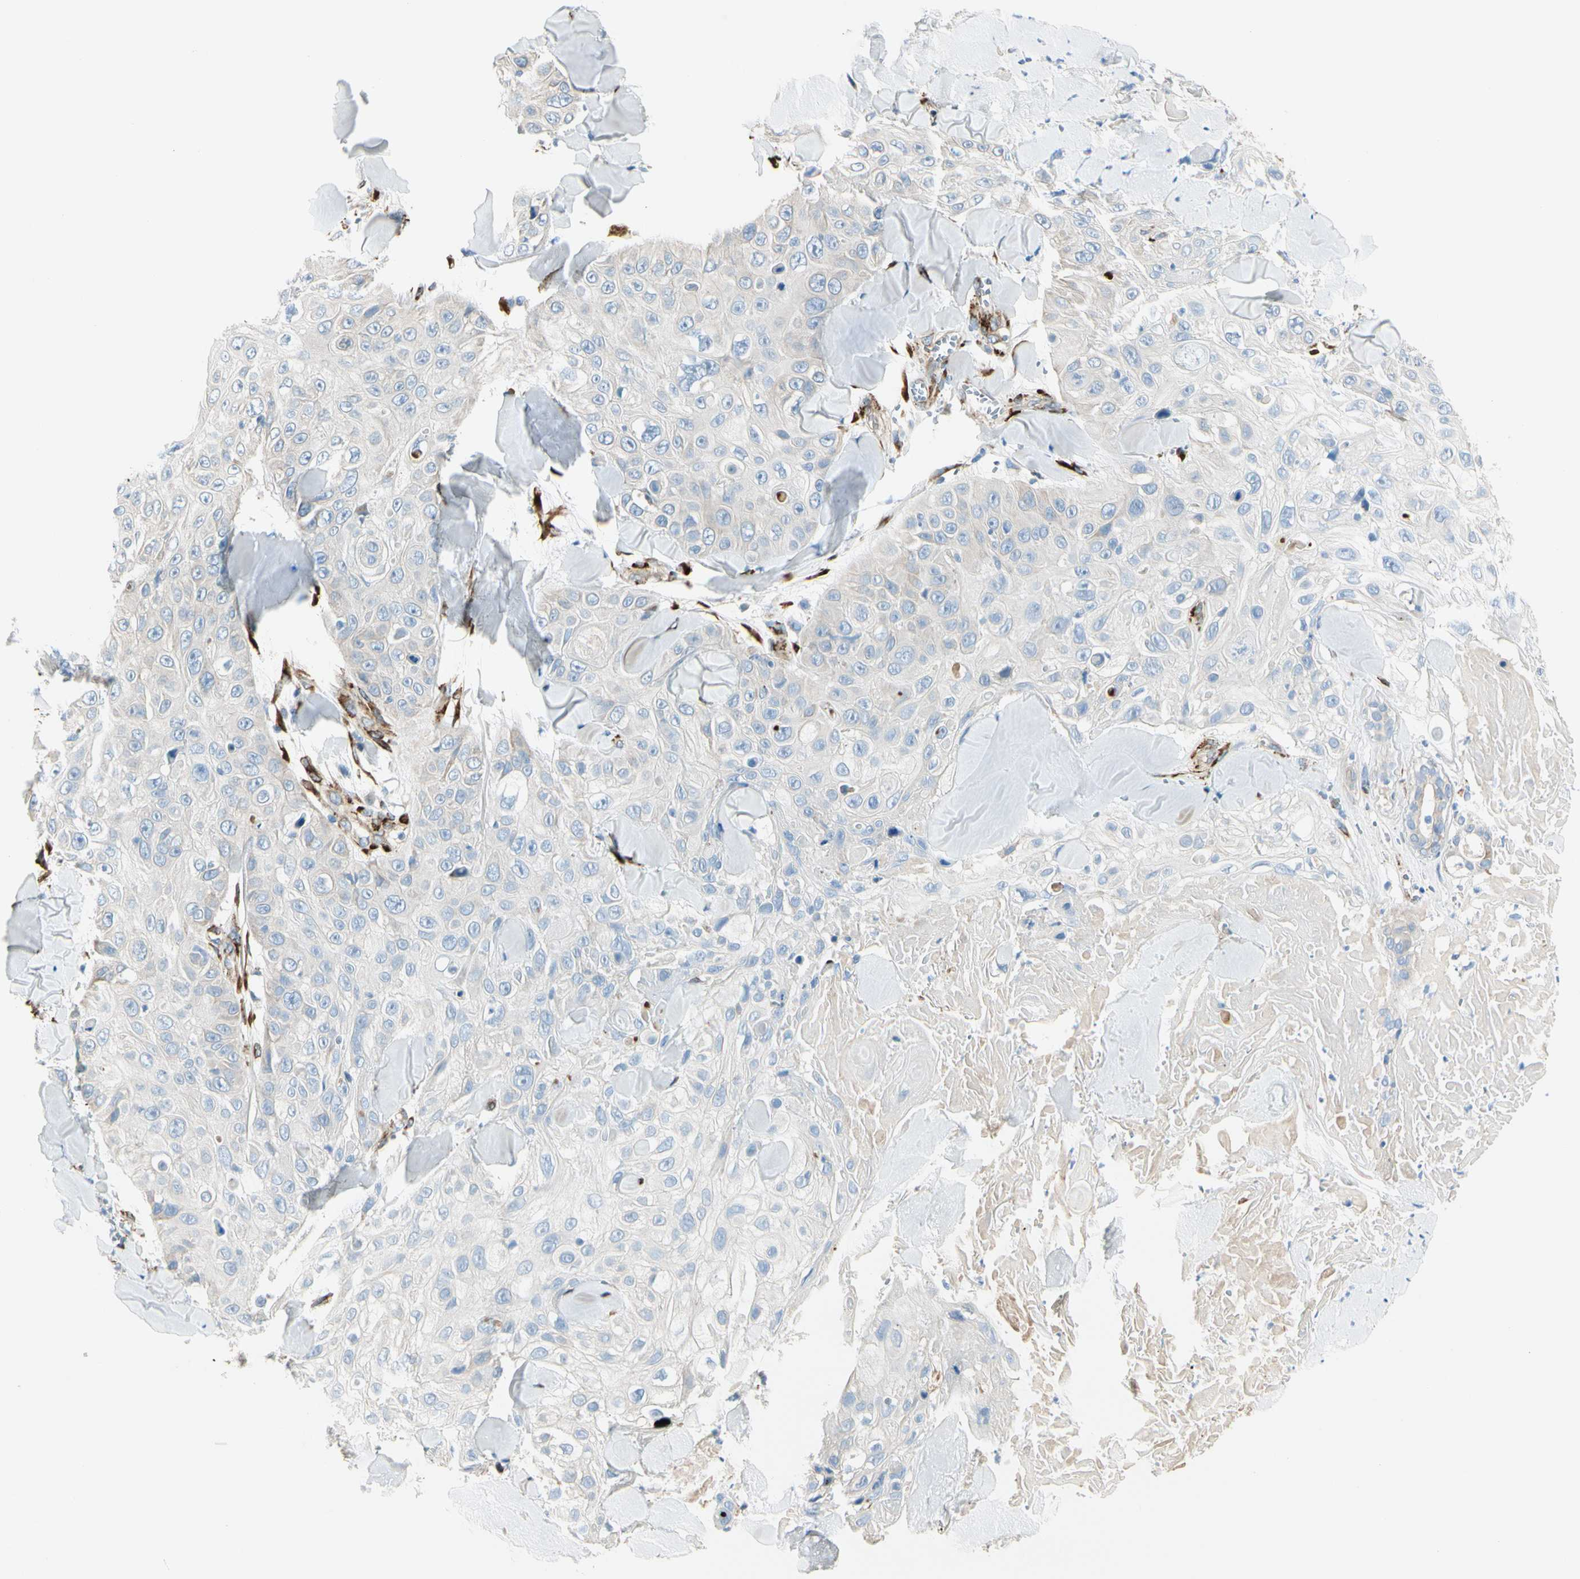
{"staining": {"intensity": "weak", "quantity": "25%-75%", "location": "cytoplasmic/membranous"}, "tissue": "skin cancer", "cell_type": "Tumor cells", "image_type": "cancer", "snomed": [{"axis": "morphology", "description": "Squamous cell carcinoma, NOS"}, {"axis": "topography", "description": "Skin"}], "caption": "Protein analysis of skin cancer (squamous cell carcinoma) tissue demonstrates weak cytoplasmic/membranous expression in approximately 25%-75% of tumor cells.", "gene": "FKBP7", "patient": {"sex": "male", "age": 86}}